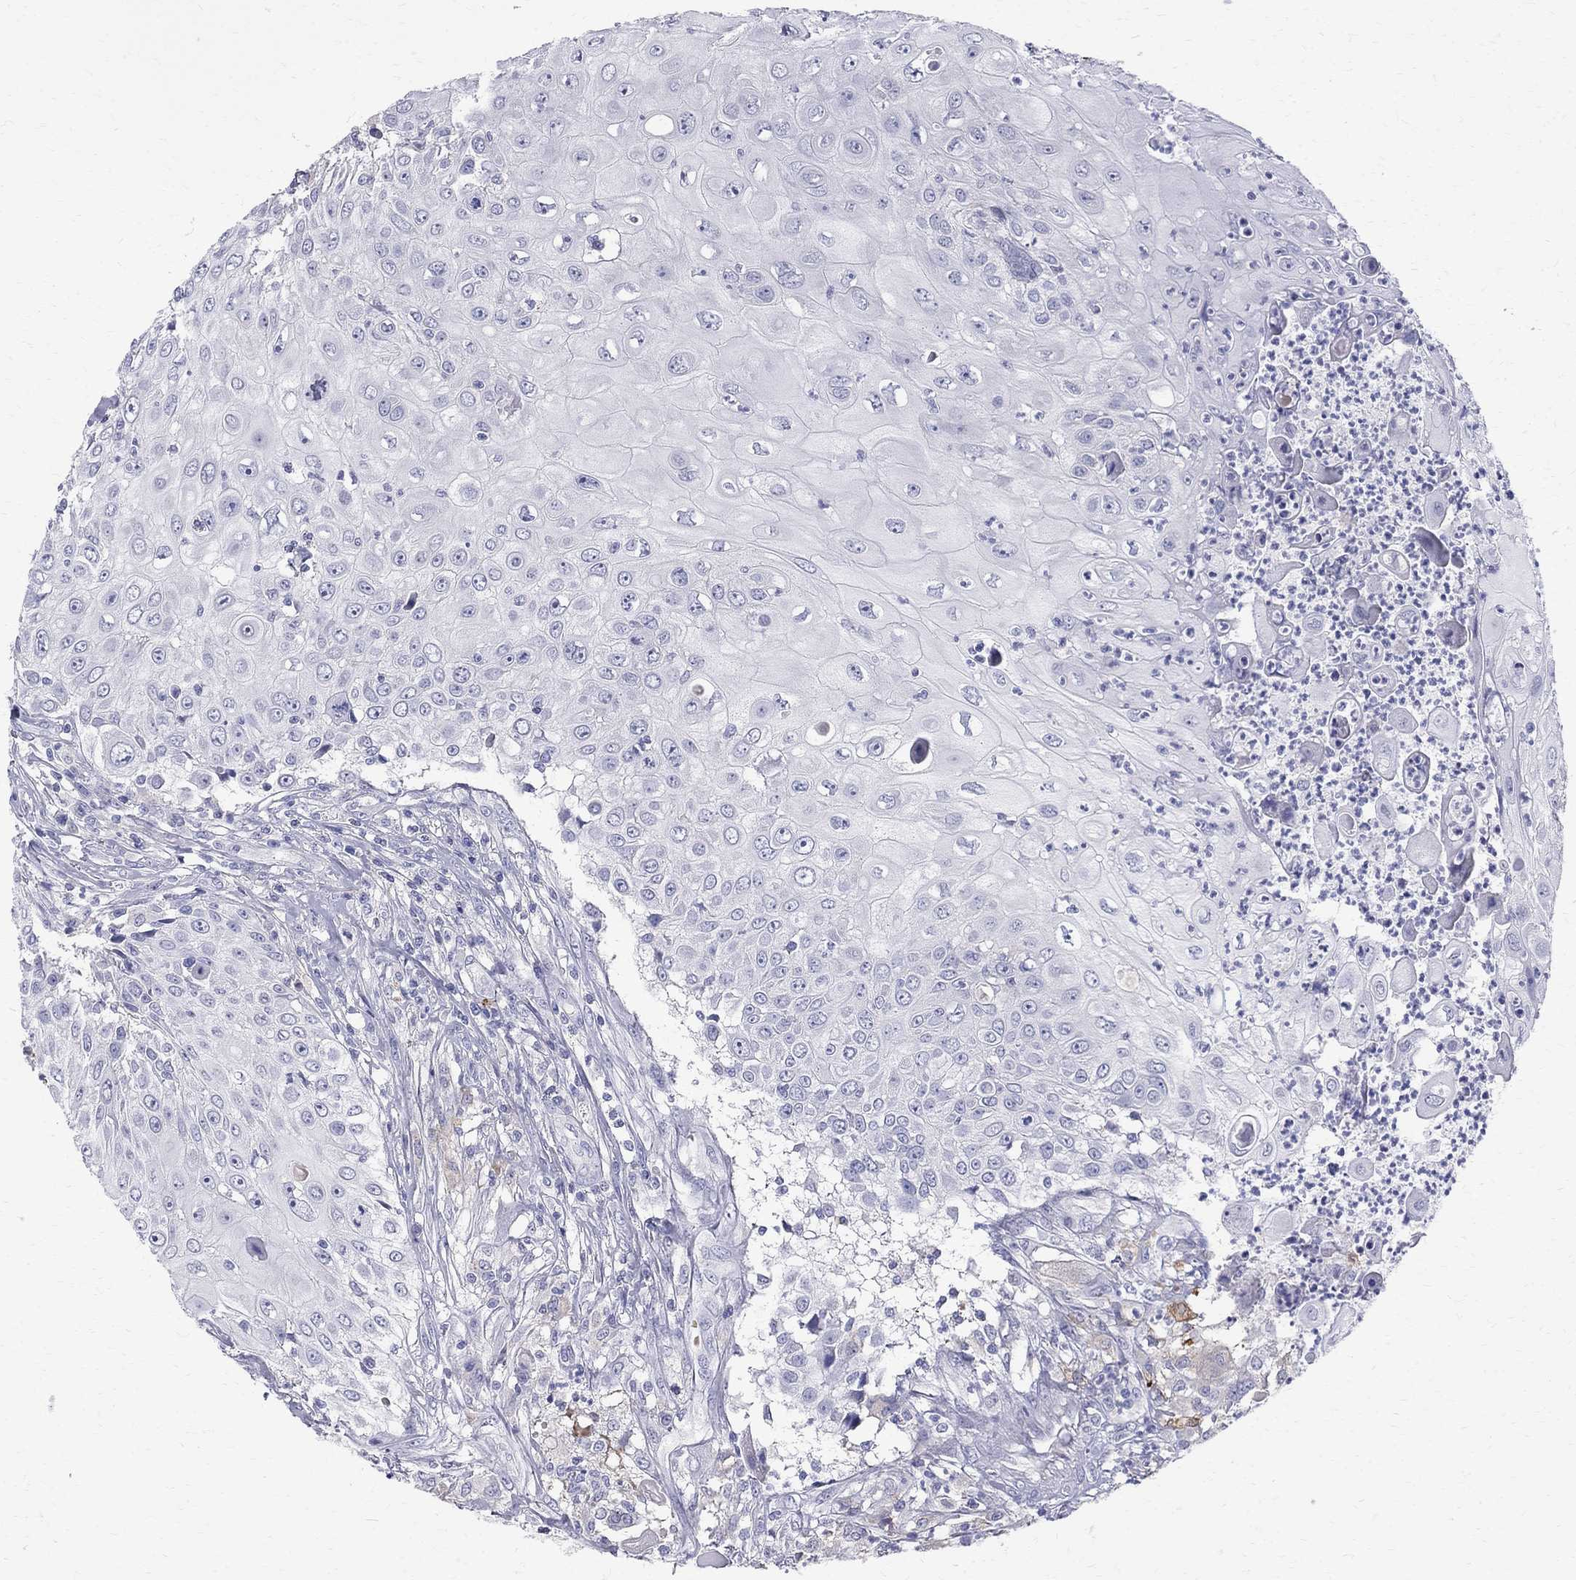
{"staining": {"intensity": "negative", "quantity": "none", "location": "none"}, "tissue": "urothelial cancer", "cell_type": "Tumor cells", "image_type": "cancer", "snomed": [{"axis": "morphology", "description": "Urothelial carcinoma, High grade"}, {"axis": "topography", "description": "Urinary bladder"}], "caption": "An immunohistochemistry (IHC) image of urothelial cancer is shown. There is no staining in tumor cells of urothelial cancer. (Stains: DAB immunohistochemistry (IHC) with hematoxylin counter stain, Microscopy: brightfield microscopy at high magnification).", "gene": "AGER", "patient": {"sex": "female", "age": 79}}